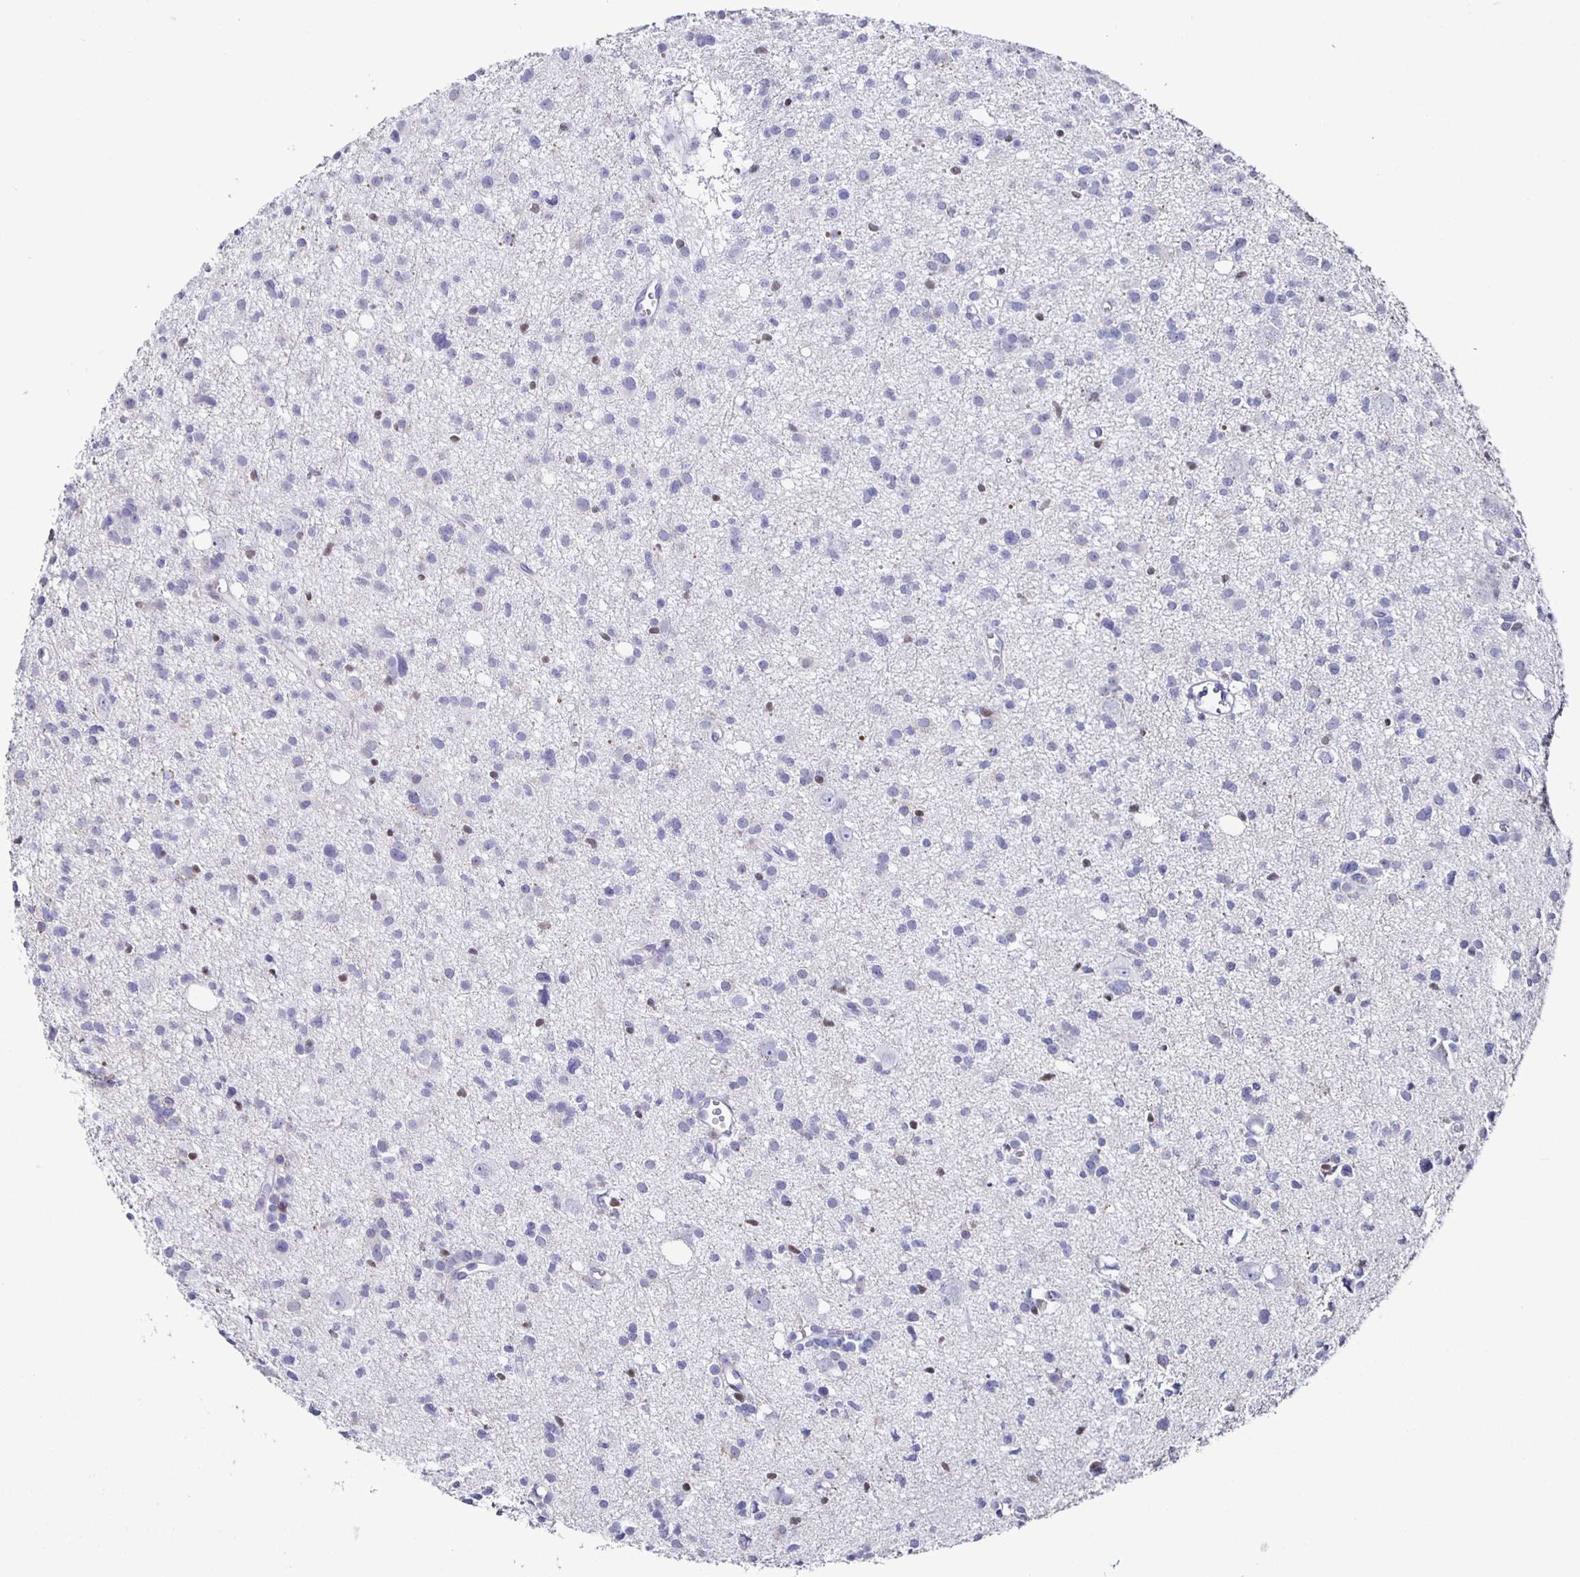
{"staining": {"intensity": "negative", "quantity": "none", "location": "none"}, "tissue": "glioma", "cell_type": "Tumor cells", "image_type": "cancer", "snomed": [{"axis": "morphology", "description": "Glioma, malignant, High grade"}, {"axis": "topography", "description": "Brain"}], "caption": "The photomicrograph shows no significant expression in tumor cells of high-grade glioma (malignant). (DAB (3,3'-diaminobenzidine) immunohistochemistry visualized using brightfield microscopy, high magnification).", "gene": "RUNX2", "patient": {"sex": "male", "age": 23}}